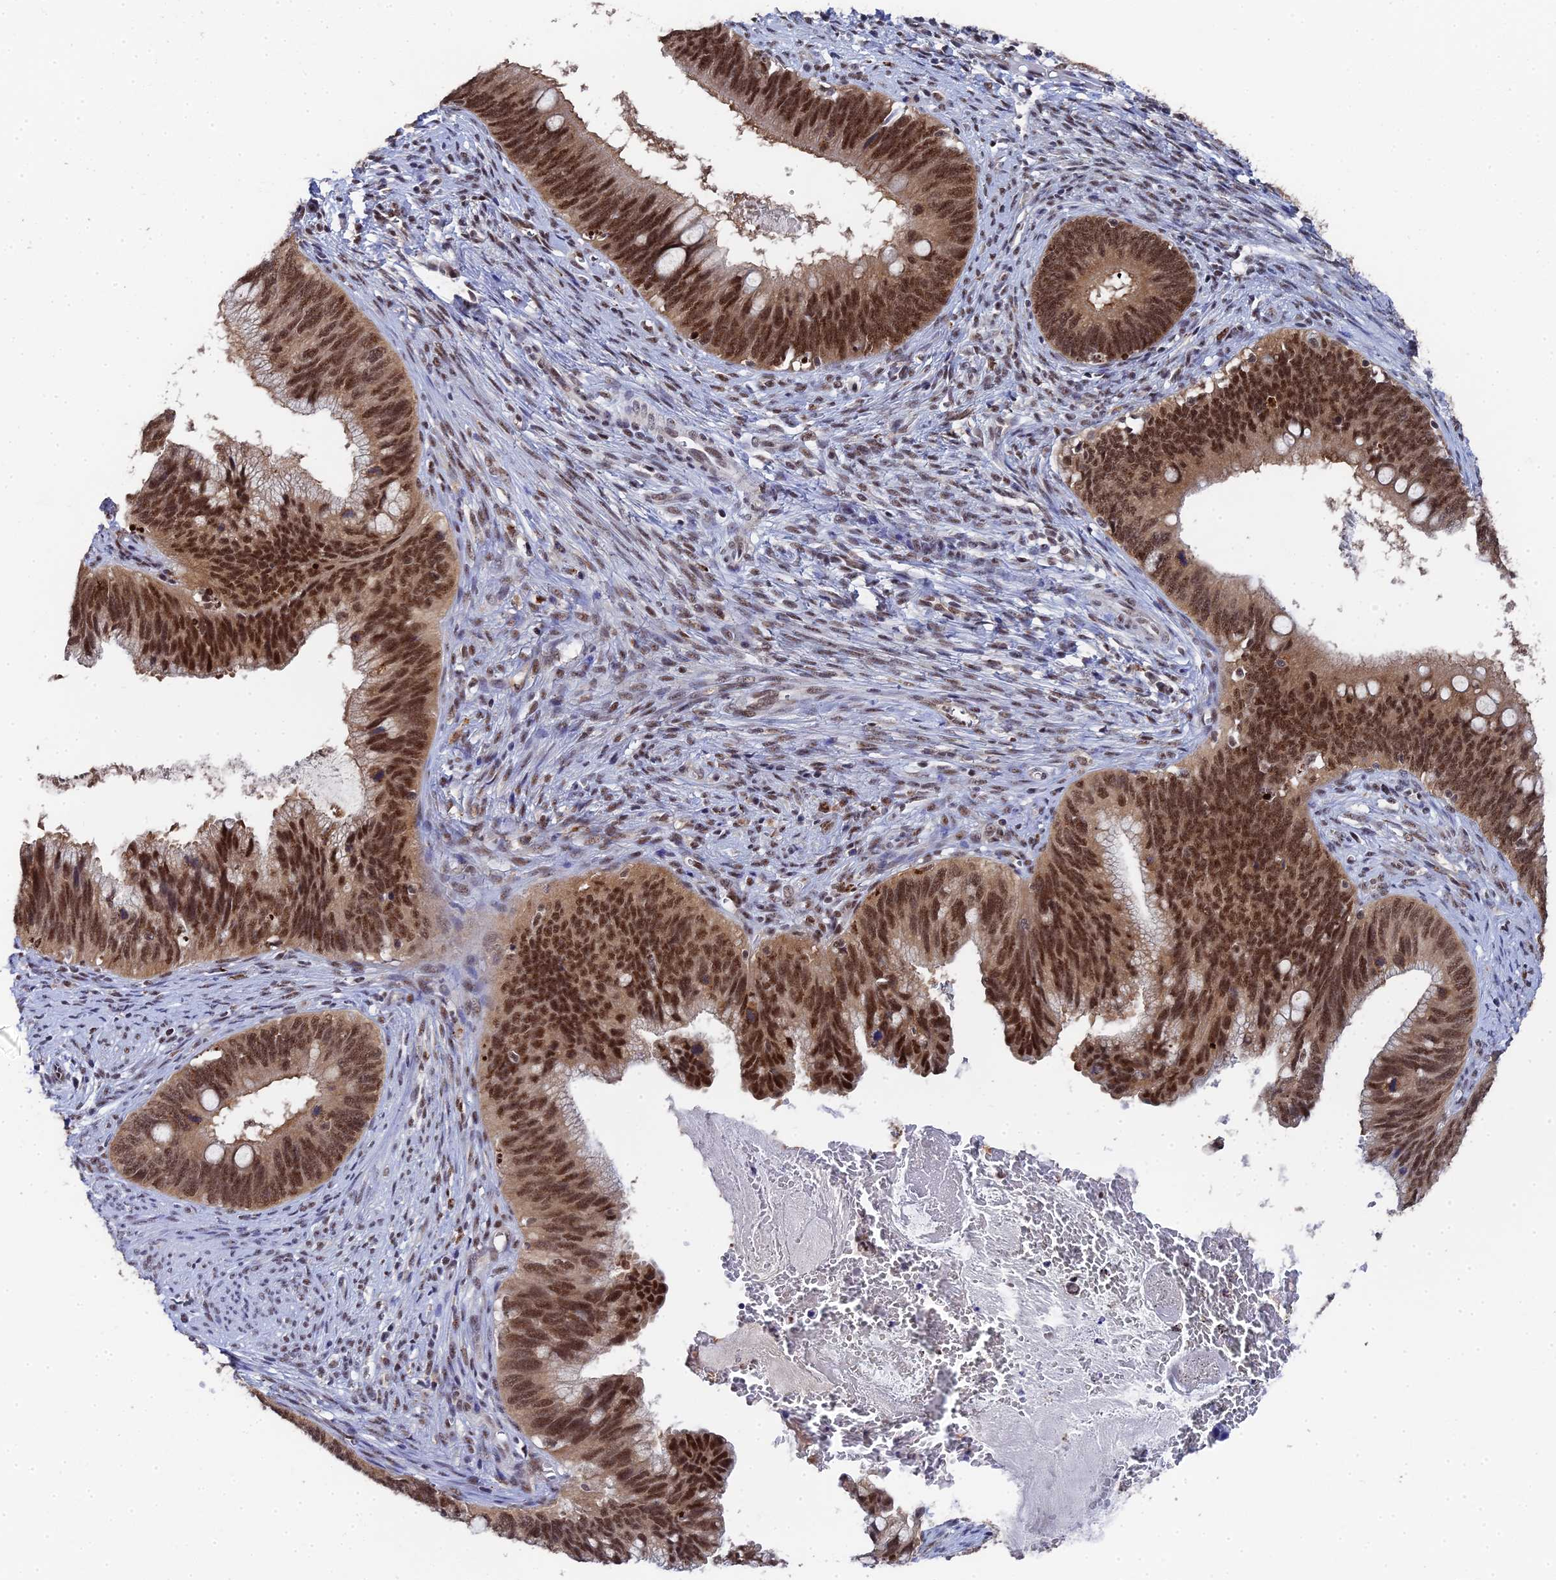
{"staining": {"intensity": "strong", "quantity": ">75%", "location": "cytoplasmic/membranous,nuclear"}, "tissue": "cervical cancer", "cell_type": "Tumor cells", "image_type": "cancer", "snomed": [{"axis": "morphology", "description": "Adenocarcinoma, NOS"}, {"axis": "topography", "description": "Cervix"}], "caption": "DAB (3,3'-diaminobenzidine) immunohistochemical staining of human cervical adenocarcinoma displays strong cytoplasmic/membranous and nuclear protein expression in about >75% of tumor cells. Using DAB (brown) and hematoxylin (blue) stains, captured at high magnification using brightfield microscopy.", "gene": "MAGOHB", "patient": {"sex": "female", "age": 42}}